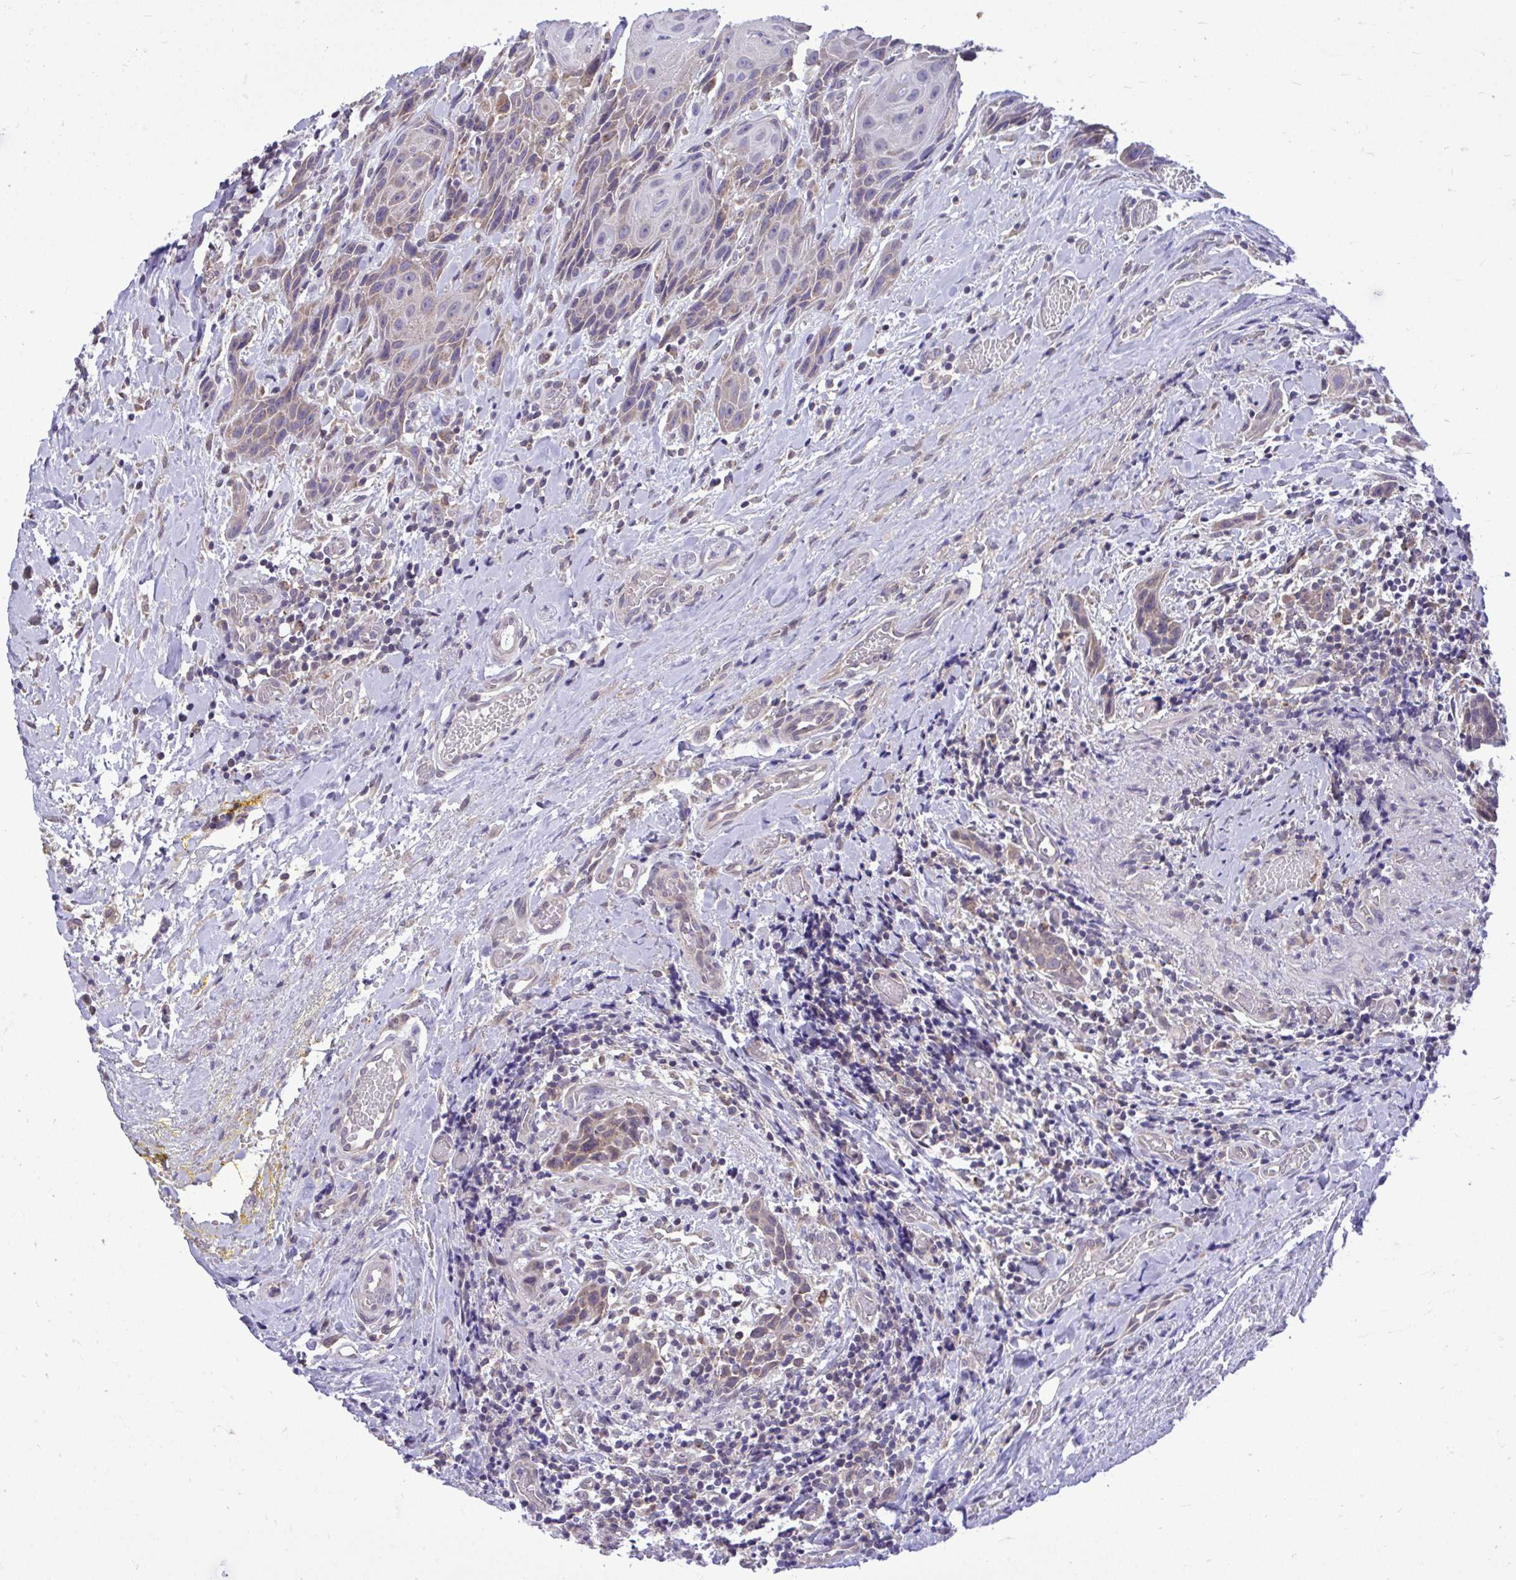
{"staining": {"intensity": "weak", "quantity": "<25%", "location": "cytoplasmic/membranous"}, "tissue": "head and neck cancer", "cell_type": "Tumor cells", "image_type": "cancer", "snomed": [{"axis": "morphology", "description": "Squamous cell carcinoma, NOS"}, {"axis": "topography", "description": "Oral tissue"}, {"axis": "topography", "description": "Head-Neck"}], "caption": "DAB (3,3'-diaminobenzidine) immunohistochemical staining of head and neck cancer (squamous cell carcinoma) shows no significant expression in tumor cells.", "gene": "CEACAM18", "patient": {"sex": "male", "age": 49}}